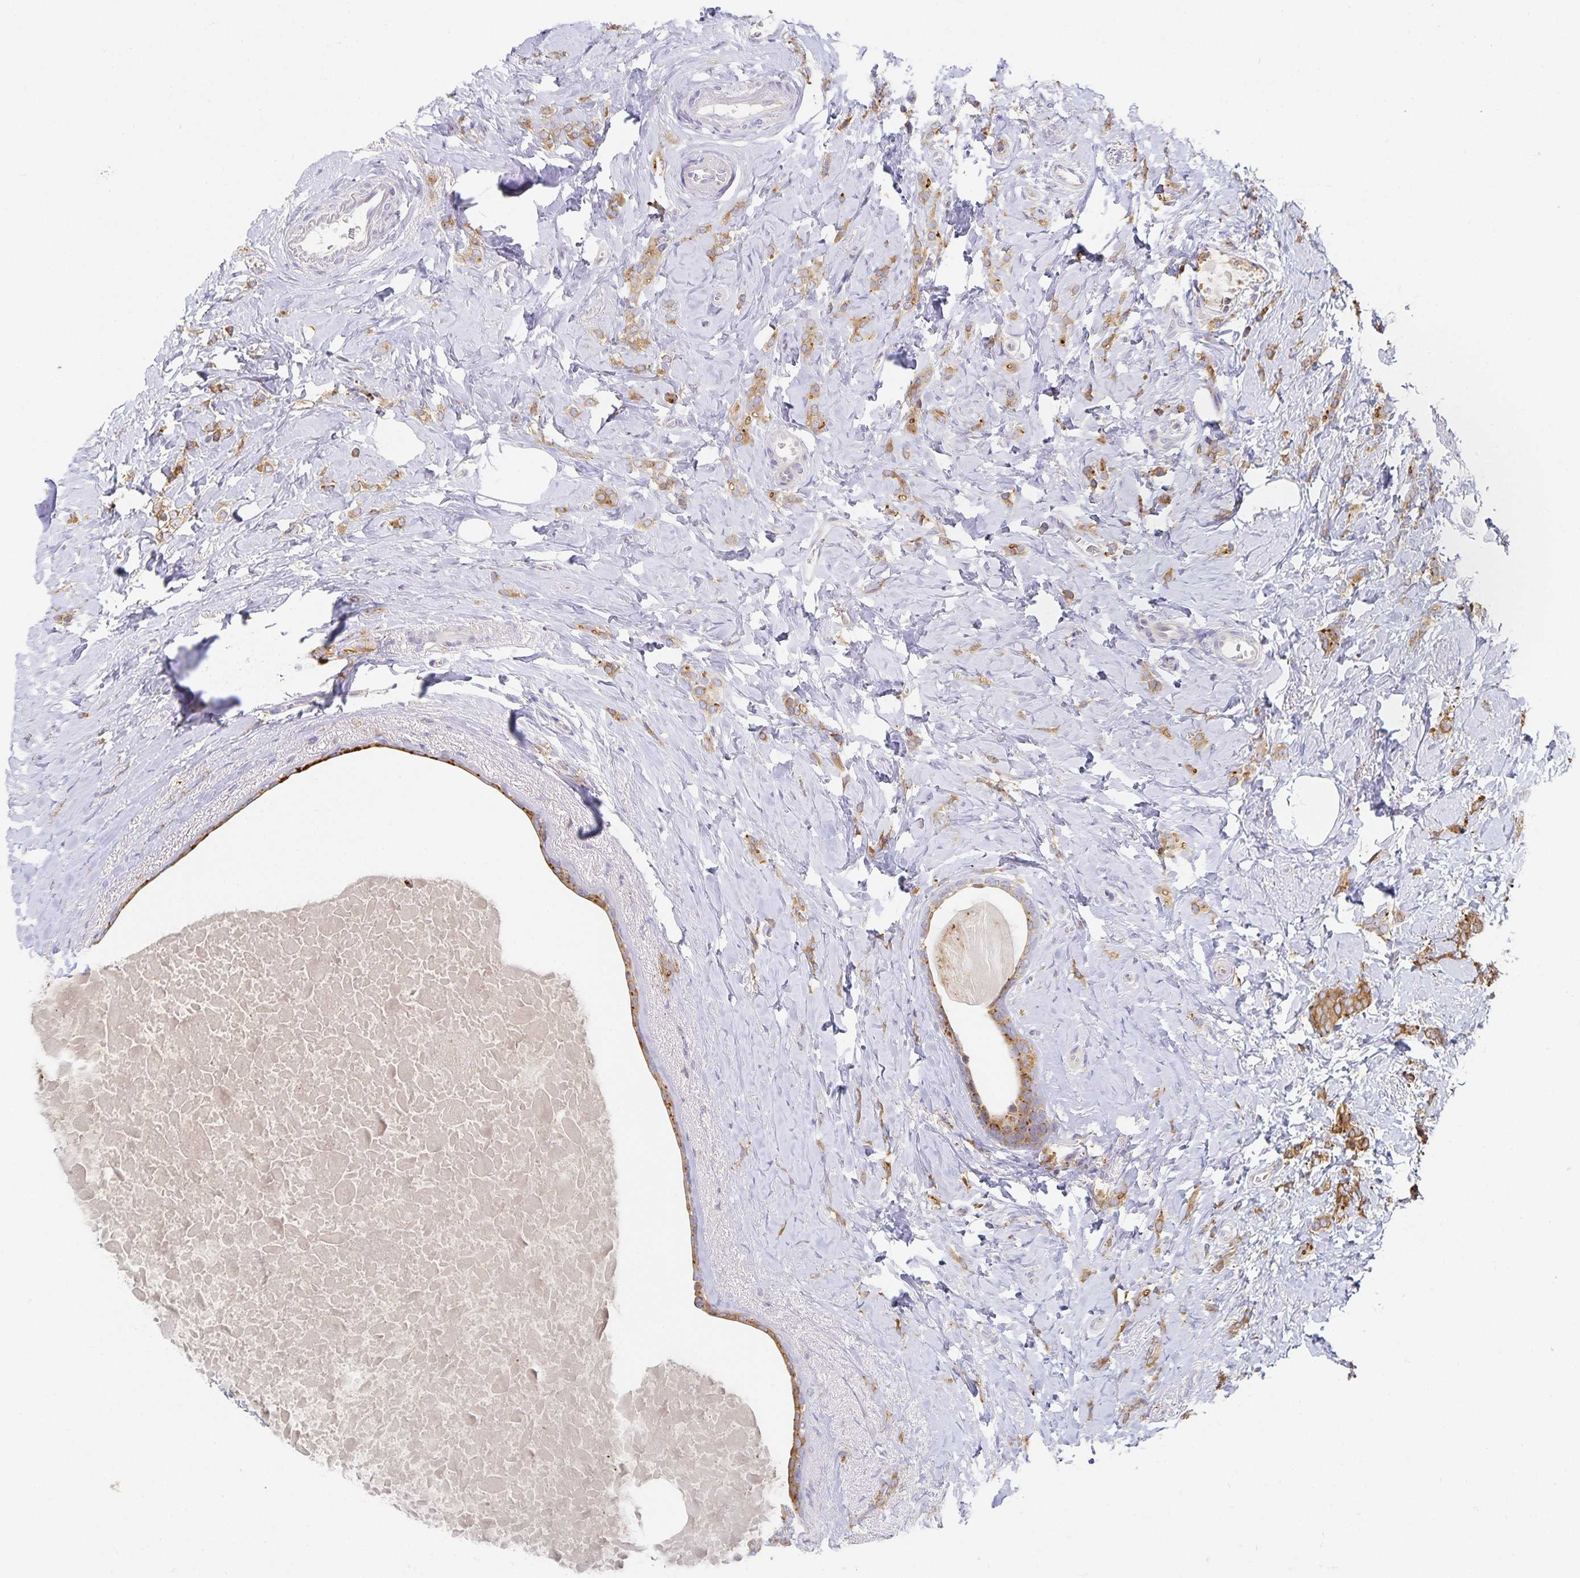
{"staining": {"intensity": "moderate", "quantity": ">75%", "location": "cytoplasmic/membranous"}, "tissue": "breast cancer", "cell_type": "Tumor cells", "image_type": "cancer", "snomed": [{"axis": "morphology", "description": "Normal tissue, NOS"}, {"axis": "morphology", "description": "Duct carcinoma"}, {"axis": "topography", "description": "Breast"}], "caption": "The image reveals immunohistochemical staining of breast invasive ductal carcinoma. There is moderate cytoplasmic/membranous staining is seen in about >75% of tumor cells.", "gene": "NOMO1", "patient": {"sex": "female", "age": 77}}